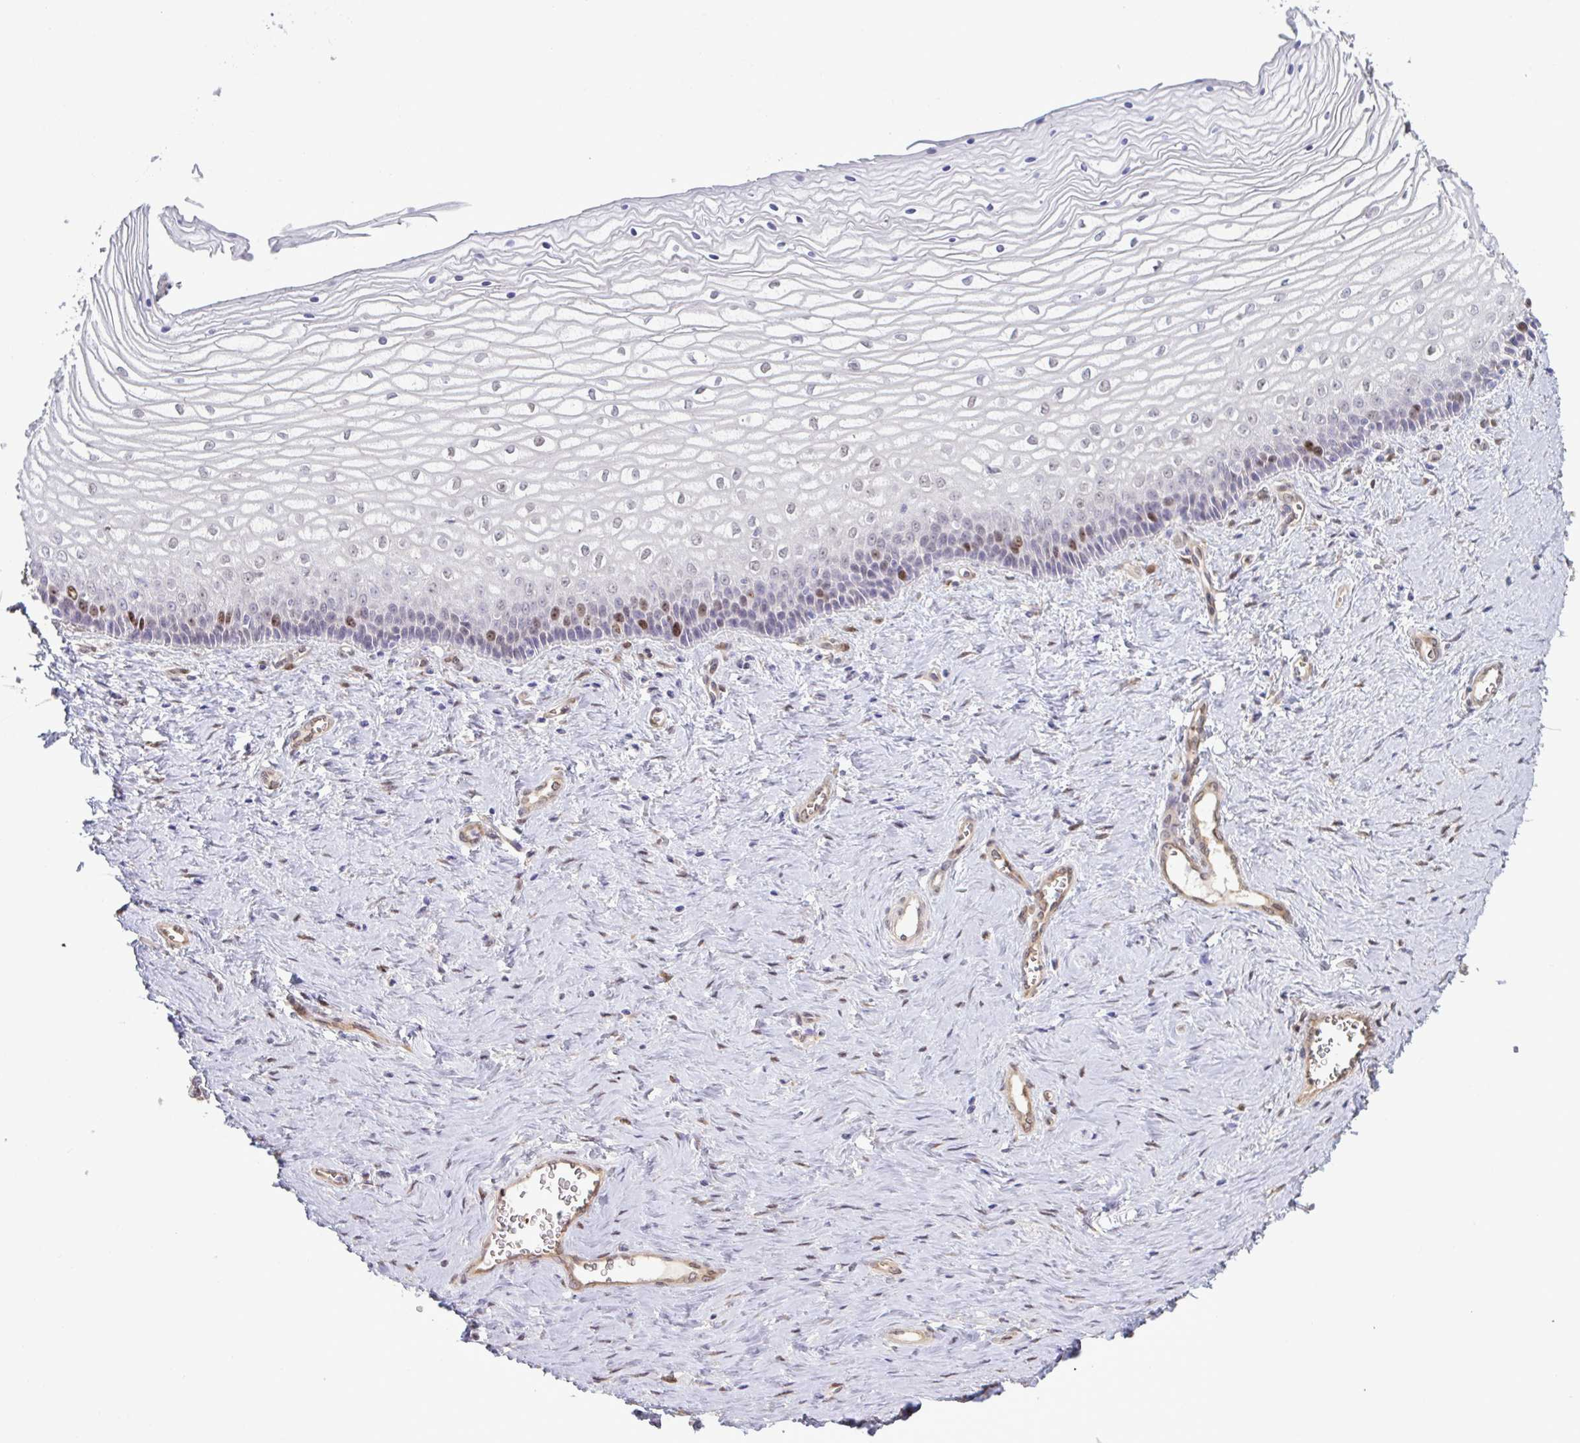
{"staining": {"intensity": "strong", "quantity": "<25%", "location": "nuclear"}, "tissue": "vagina", "cell_type": "Squamous epithelial cells", "image_type": "normal", "snomed": [{"axis": "morphology", "description": "Normal tissue, NOS"}, {"axis": "topography", "description": "Vagina"}], "caption": "Protein staining of benign vagina reveals strong nuclear positivity in approximately <25% of squamous epithelial cells.", "gene": "SETD7", "patient": {"sex": "female", "age": 45}}